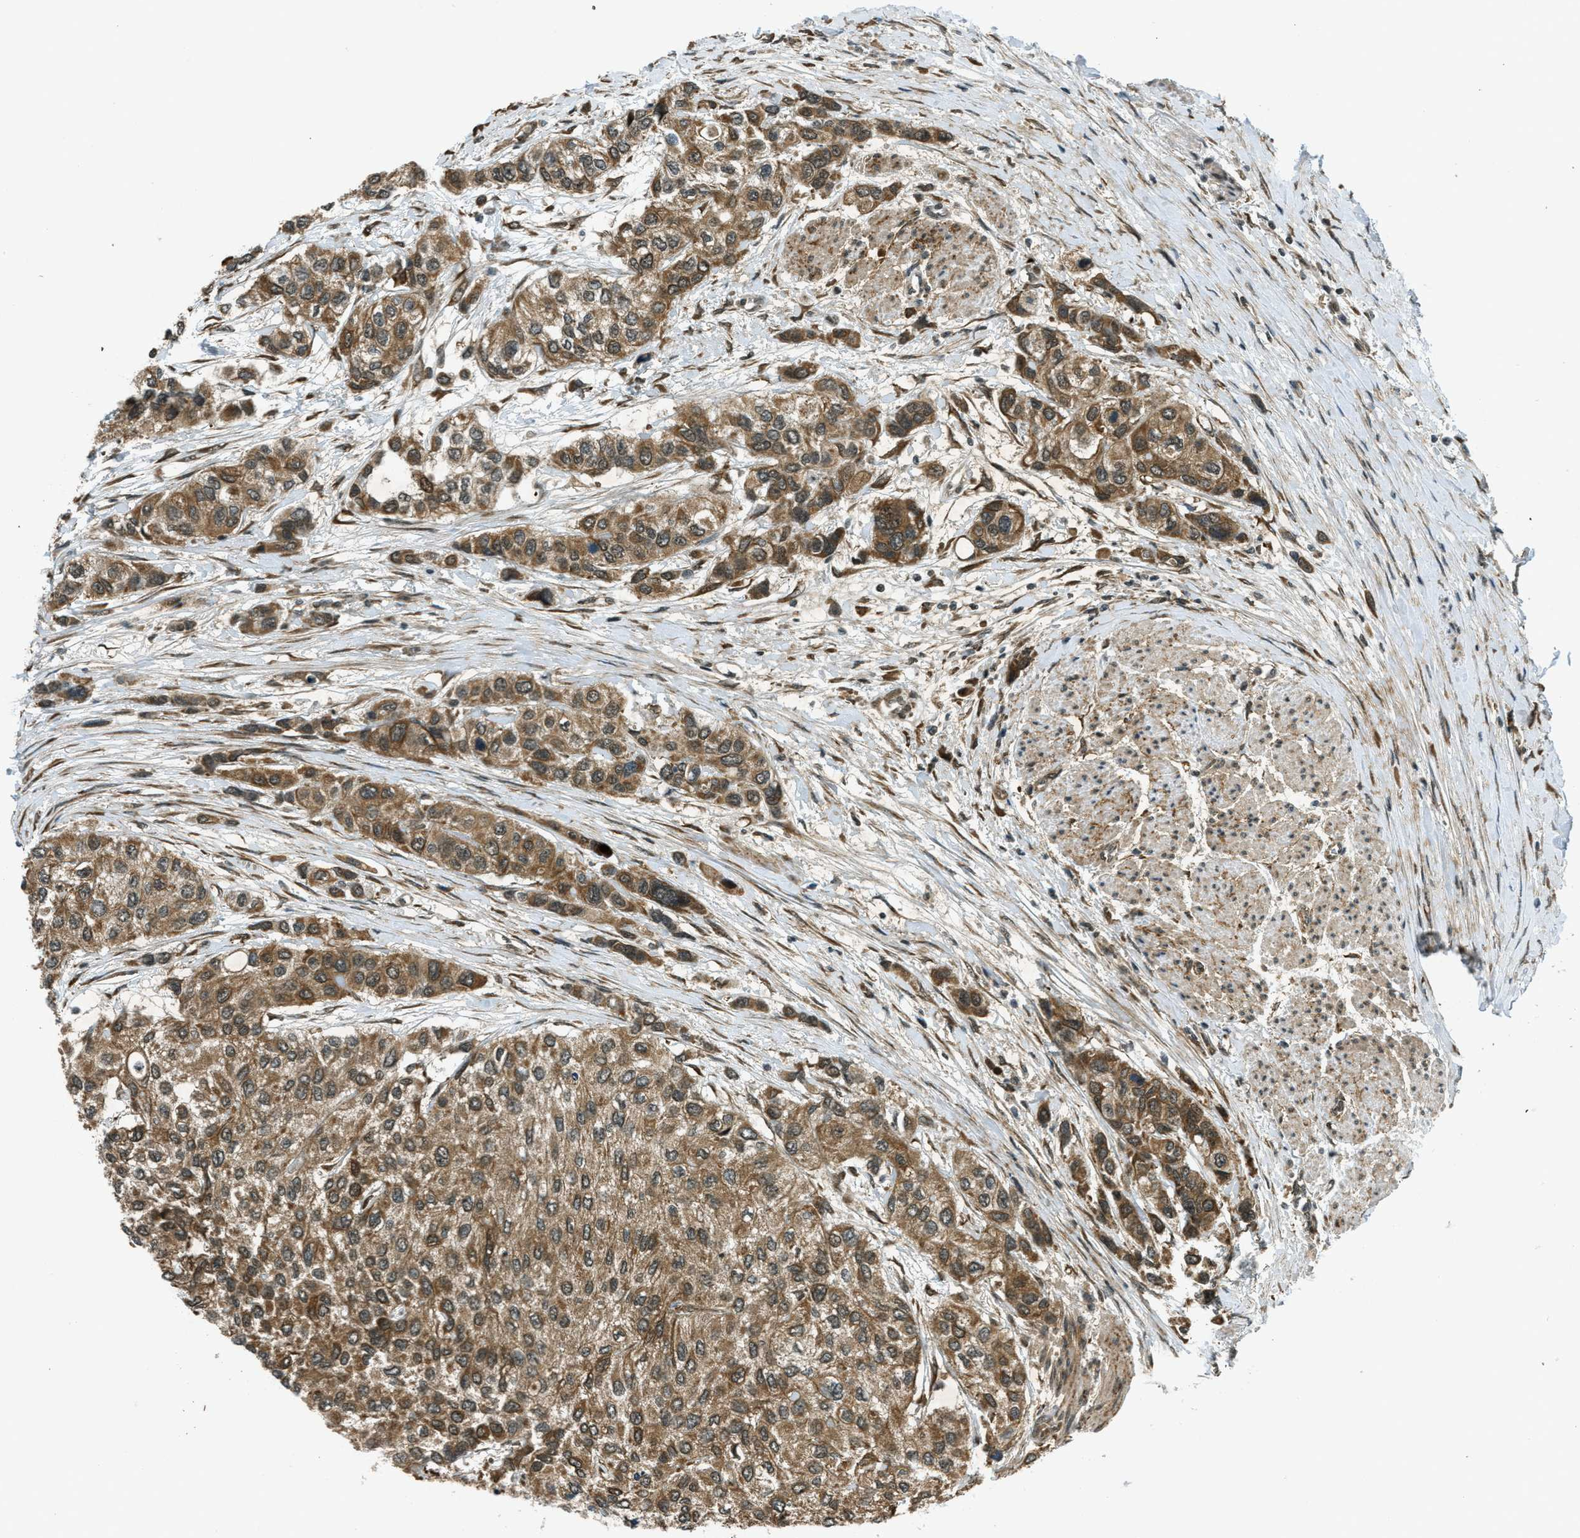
{"staining": {"intensity": "moderate", "quantity": ">75%", "location": "cytoplasmic/membranous"}, "tissue": "urothelial cancer", "cell_type": "Tumor cells", "image_type": "cancer", "snomed": [{"axis": "morphology", "description": "Urothelial carcinoma, High grade"}, {"axis": "topography", "description": "Urinary bladder"}], "caption": "Immunohistochemical staining of human high-grade urothelial carcinoma shows medium levels of moderate cytoplasmic/membranous protein expression in approximately >75% of tumor cells.", "gene": "EIF2AK3", "patient": {"sex": "female", "age": 56}}